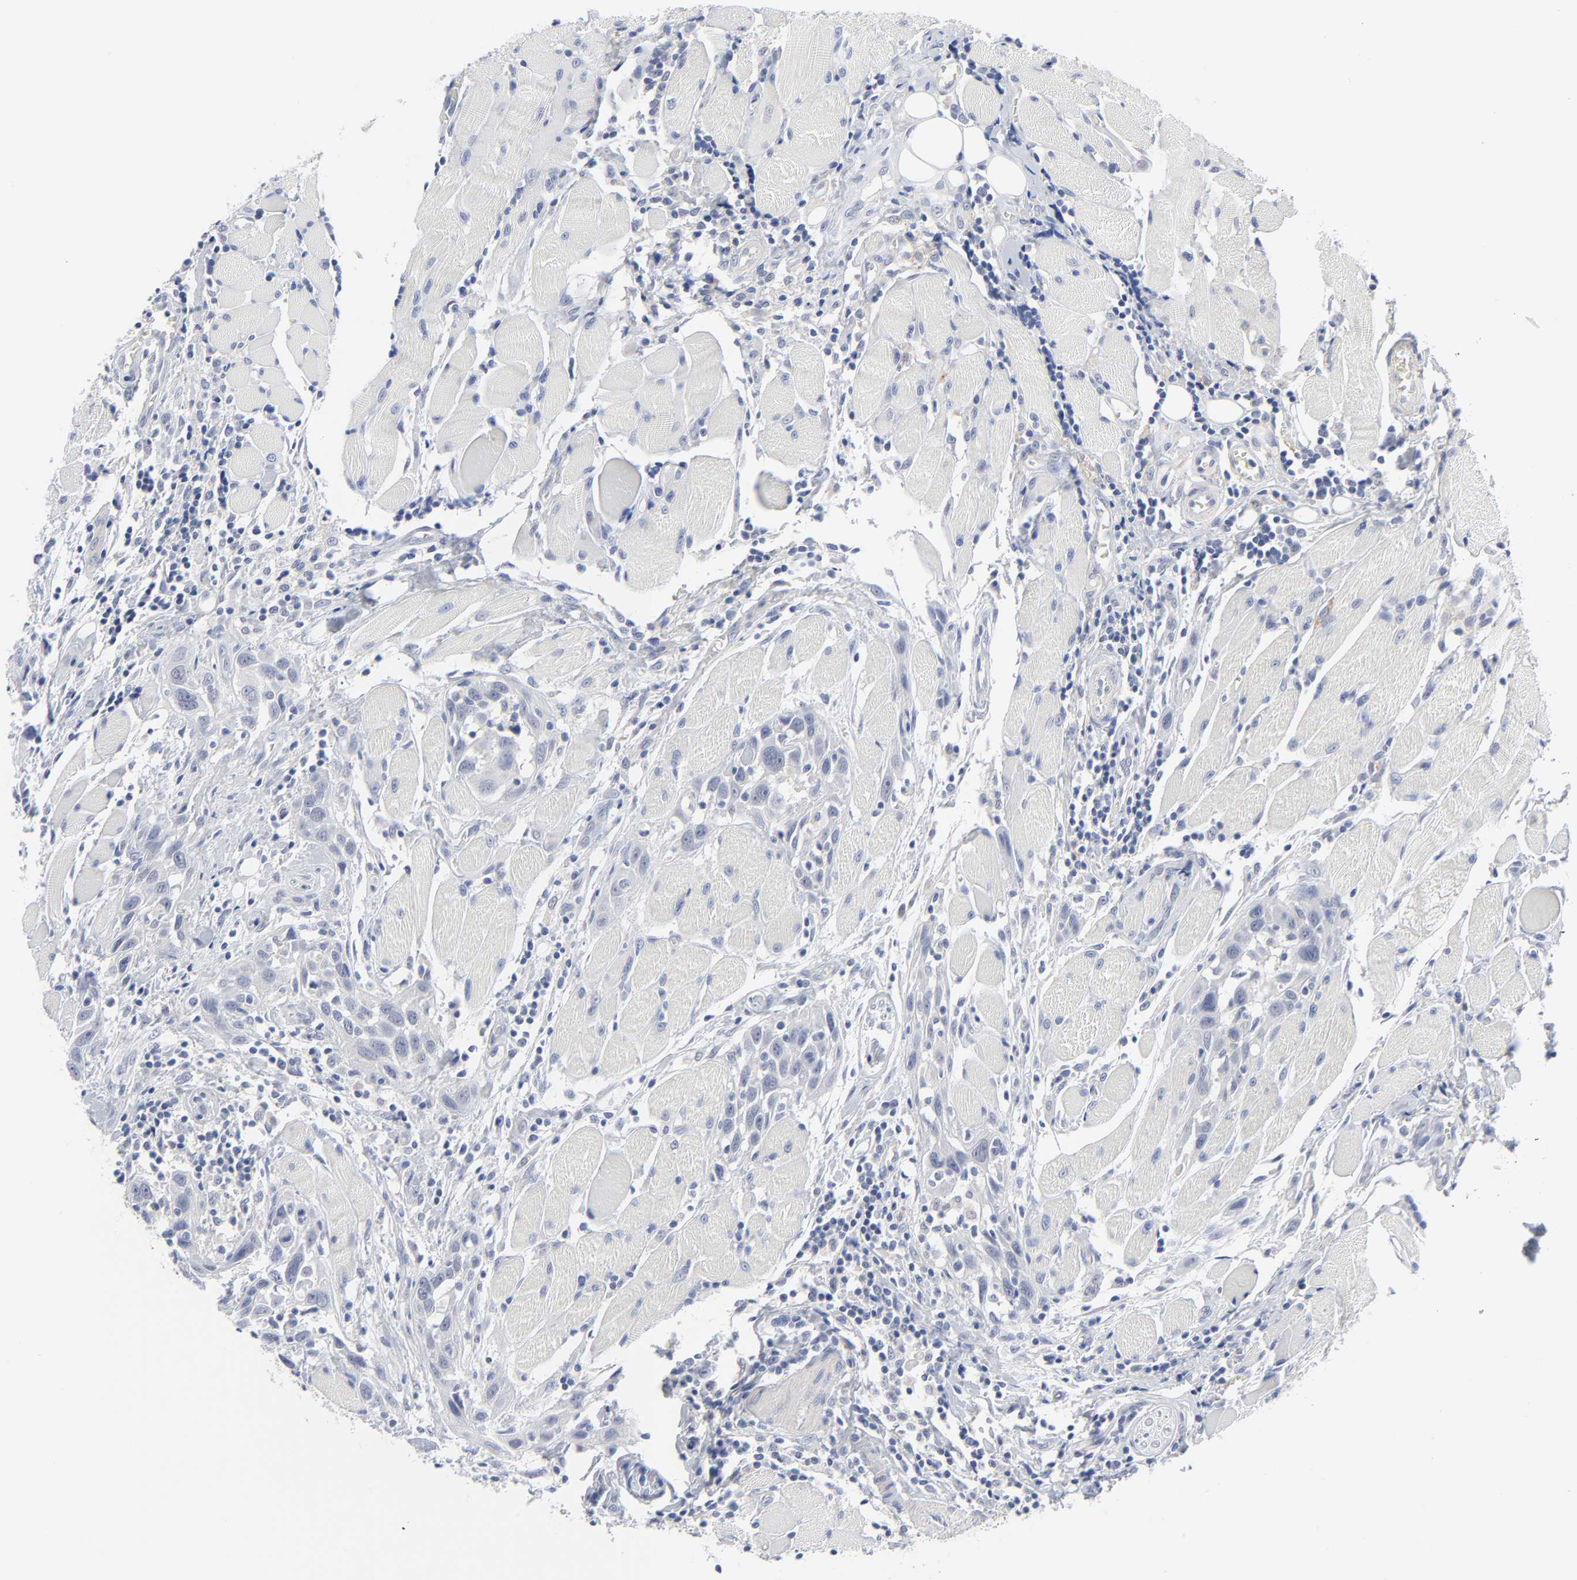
{"staining": {"intensity": "negative", "quantity": "none", "location": "none"}, "tissue": "head and neck cancer", "cell_type": "Tumor cells", "image_type": "cancer", "snomed": [{"axis": "morphology", "description": "Squamous cell carcinoma, NOS"}, {"axis": "topography", "description": "Oral tissue"}, {"axis": "topography", "description": "Head-Neck"}], "caption": "The histopathology image demonstrates no significant positivity in tumor cells of head and neck cancer.", "gene": "CLEC4G", "patient": {"sex": "female", "age": 50}}